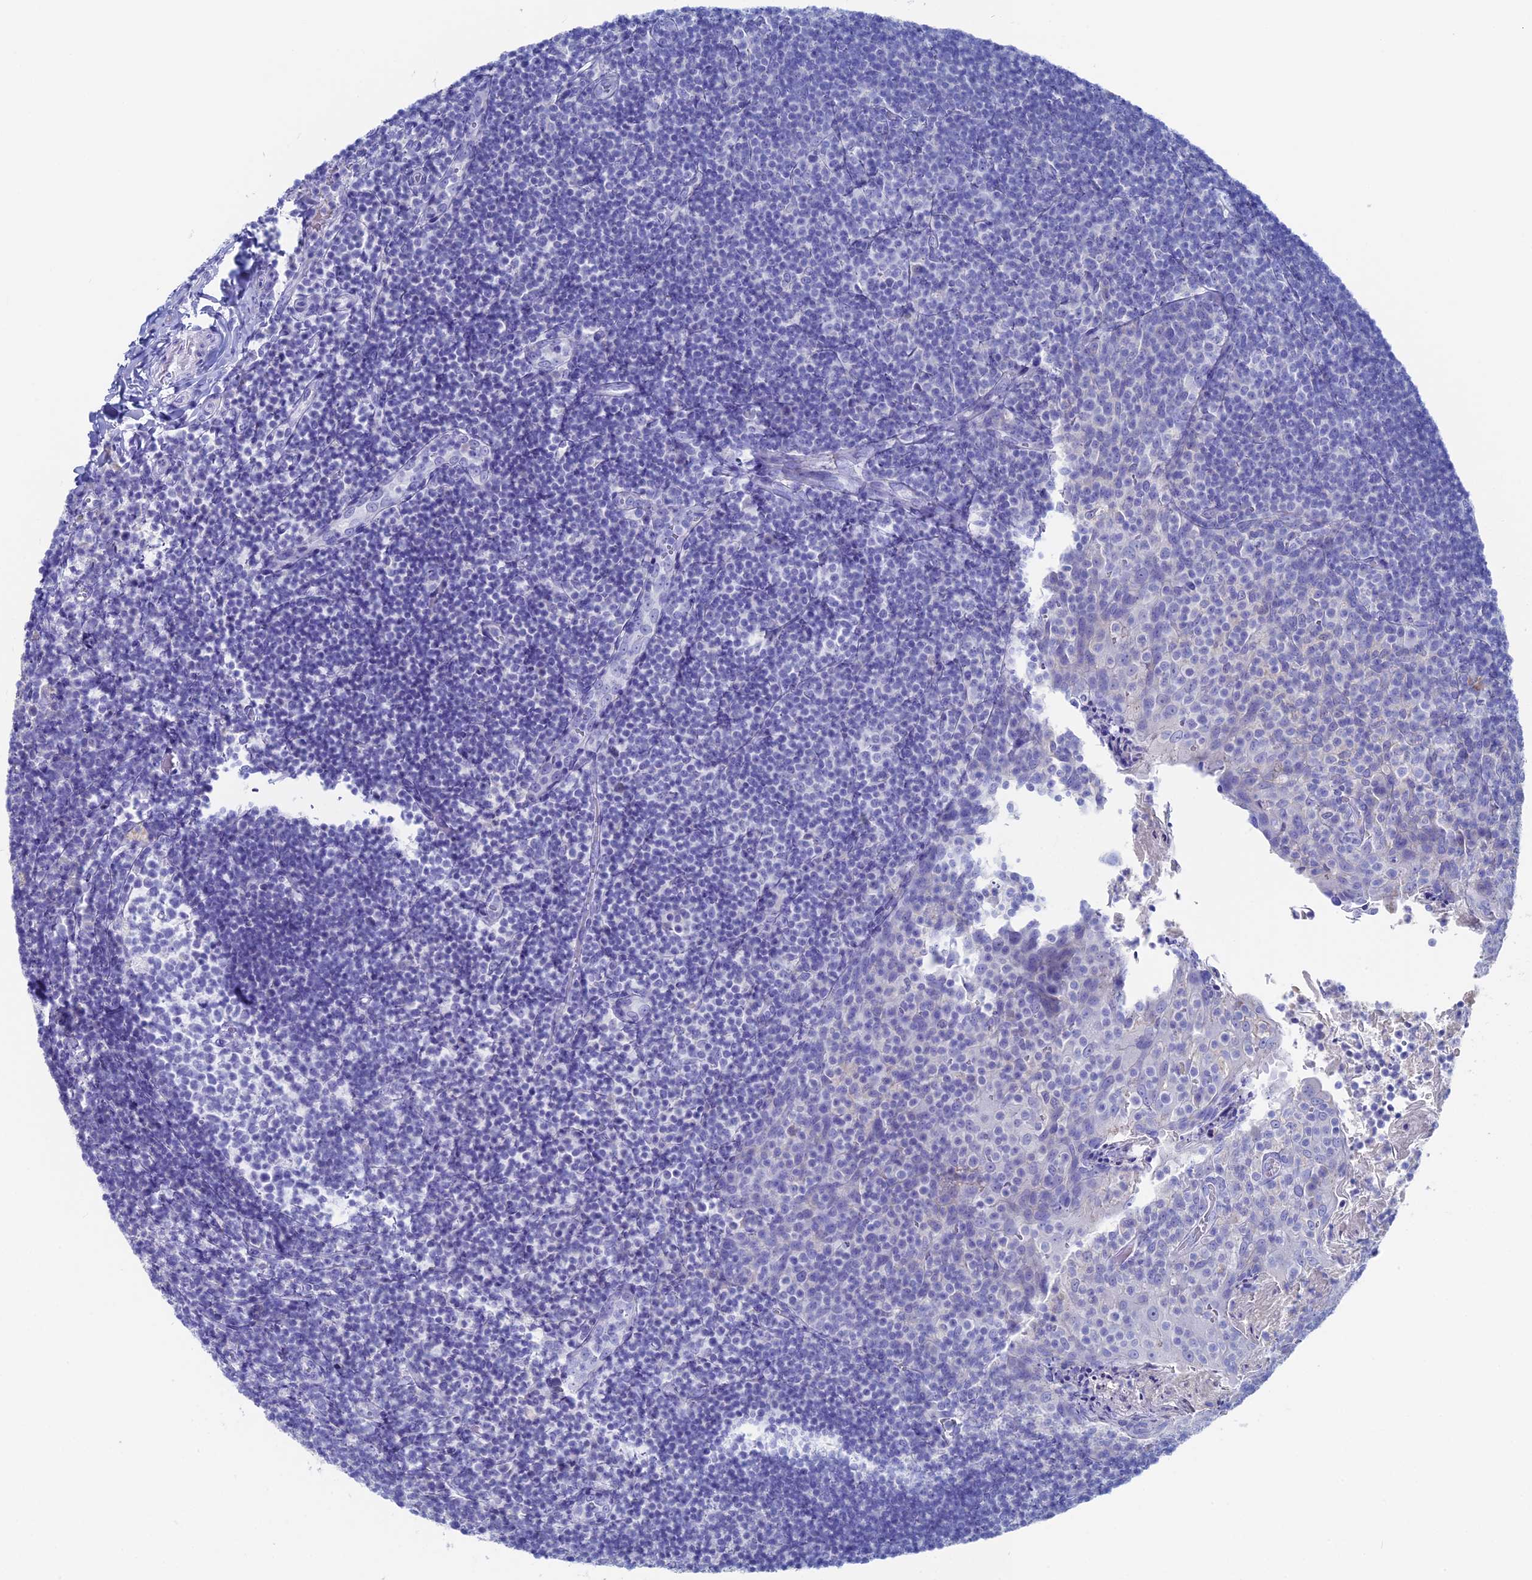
{"staining": {"intensity": "negative", "quantity": "none", "location": "none"}, "tissue": "tonsil", "cell_type": "Germinal center cells", "image_type": "normal", "snomed": [{"axis": "morphology", "description": "Normal tissue, NOS"}, {"axis": "topography", "description": "Tonsil"}], "caption": "An IHC histopathology image of benign tonsil is shown. There is no staining in germinal center cells of tonsil.", "gene": "UNC119", "patient": {"sex": "female", "age": 10}}